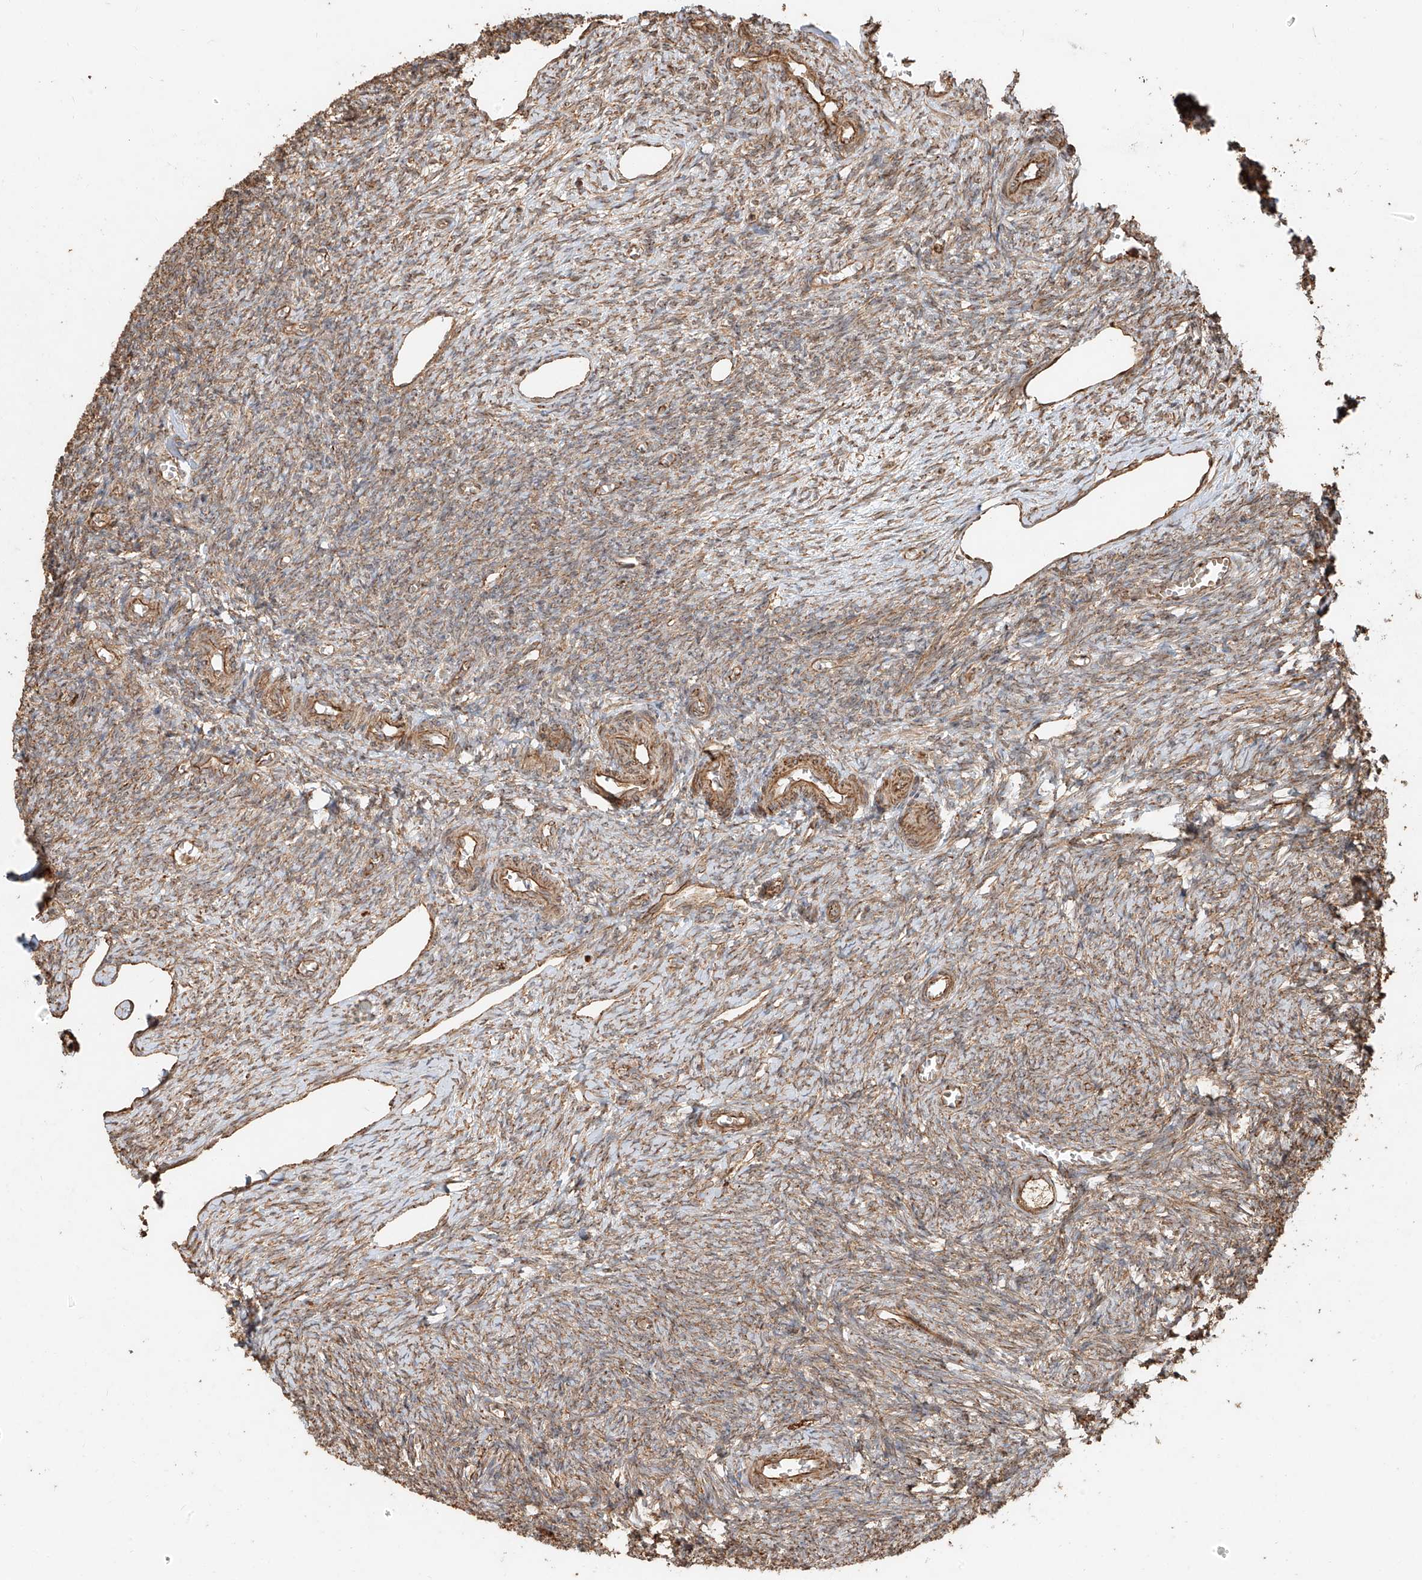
{"staining": {"intensity": "moderate", "quantity": ">75%", "location": "cytoplasmic/membranous"}, "tissue": "ovary", "cell_type": "Ovarian stroma cells", "image_type": "normal", "snomed": [{"axis": "morphology", "description": "Normal tissue, NOS"}, {"axis": "topography", "description": "Ovary"}], "caption": "This is a photomicrograph of IHC staining of unremarkable ovary, which shows moderate expression in the cytoplasmic/membranous of ovarian stroma cells.", "gene": "EFNB1", "patient": {"sex": "female", "age": 27}}